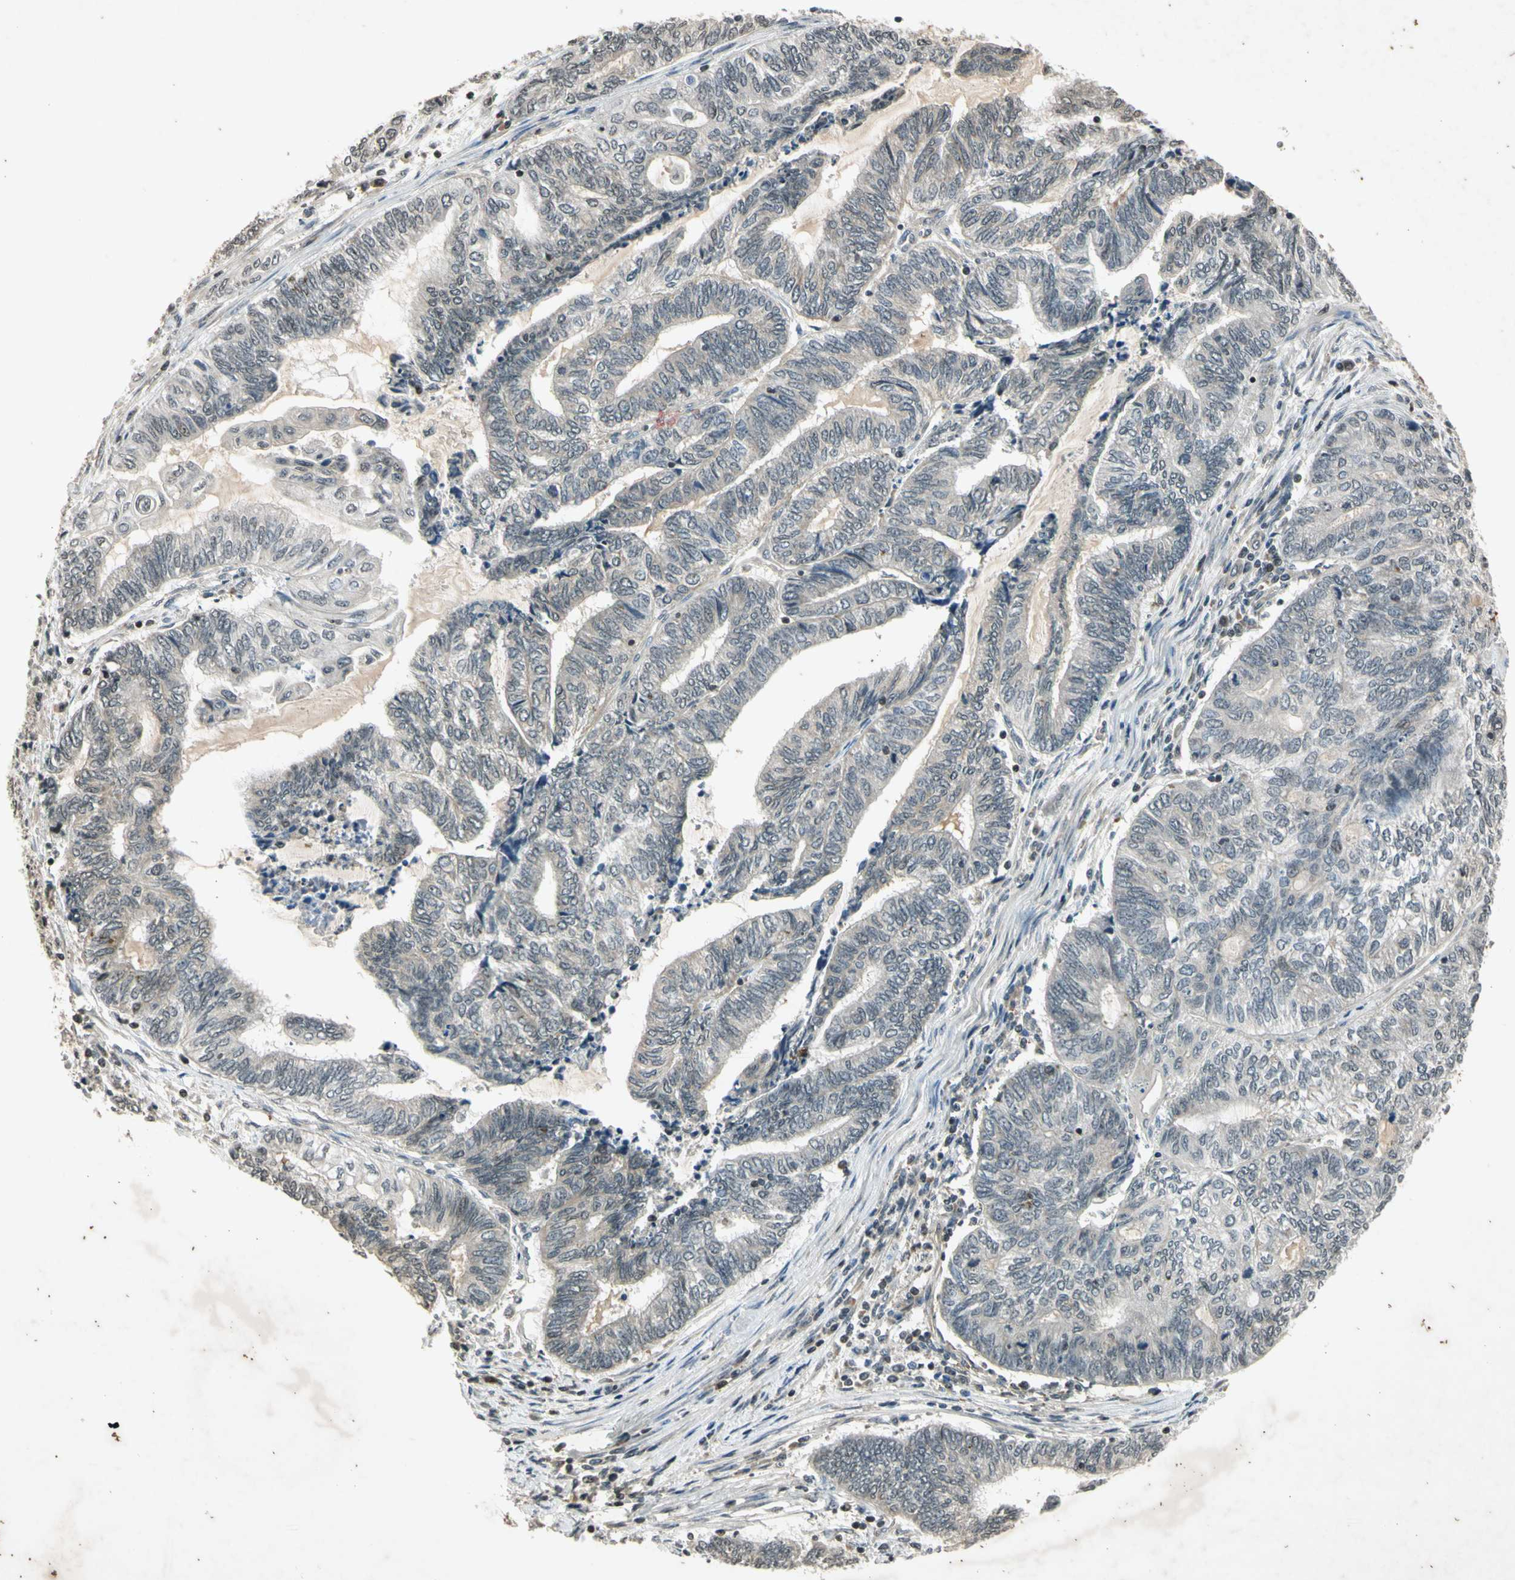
{"staining": {"intensity": "negative", "quantity": "none", "location": "none"}, "tissue": "endometrial cancer", "cell_type": "Tumor cells", "image_type": "cancer", "snomed": [{"axis": "morphology", "description": "Adenocarcinoma, NOS"}, {"axis": "topography", "description": "Uterus"}, {"axis": "topography", "description": "Endometrium"}], "caption": "Endometrial adenocarcinoma was stained to show a protein in brown. There is no significant expression in tumor cells.", "gene": "EFNB2", "patient": {"sex": "female", "age": 70}}